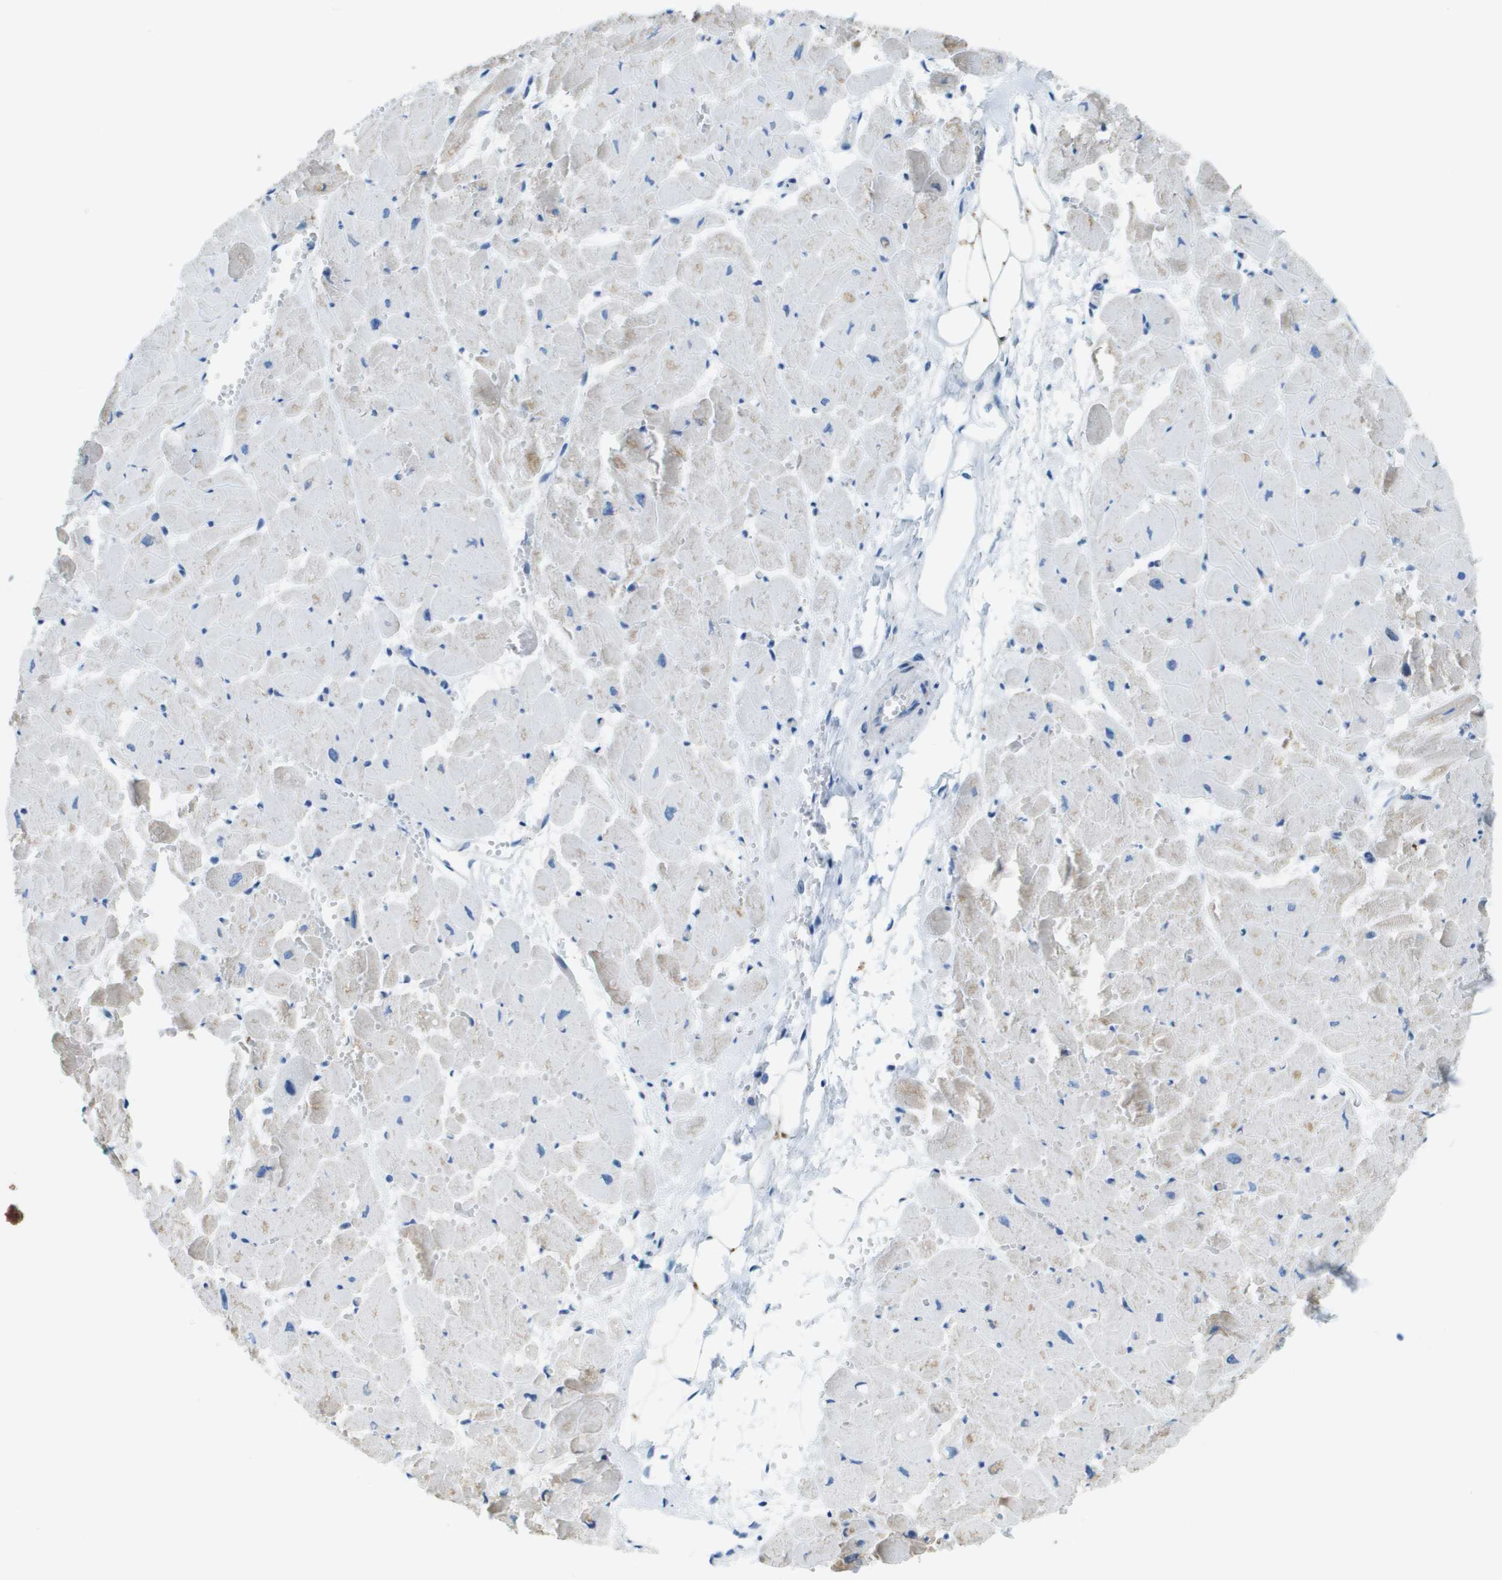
{"staining": {"intensity": "negative", "quantity": "none", "location": "none"}, "tissue": "heart muscle", "cell_type": "Cardiomyocytes", "image_type": "normal", "snomed": [{"axis": "morphology", "description": "Normal tissue, NOS"}, {"axis": "topography", "description": "Heart"}], "caption": "A micrograph of heart muscle stained for a protein displays no brown staining in cardiomyocytes.", "gene": "SDC1", "patient": {"sex": "female", "age": 19}}